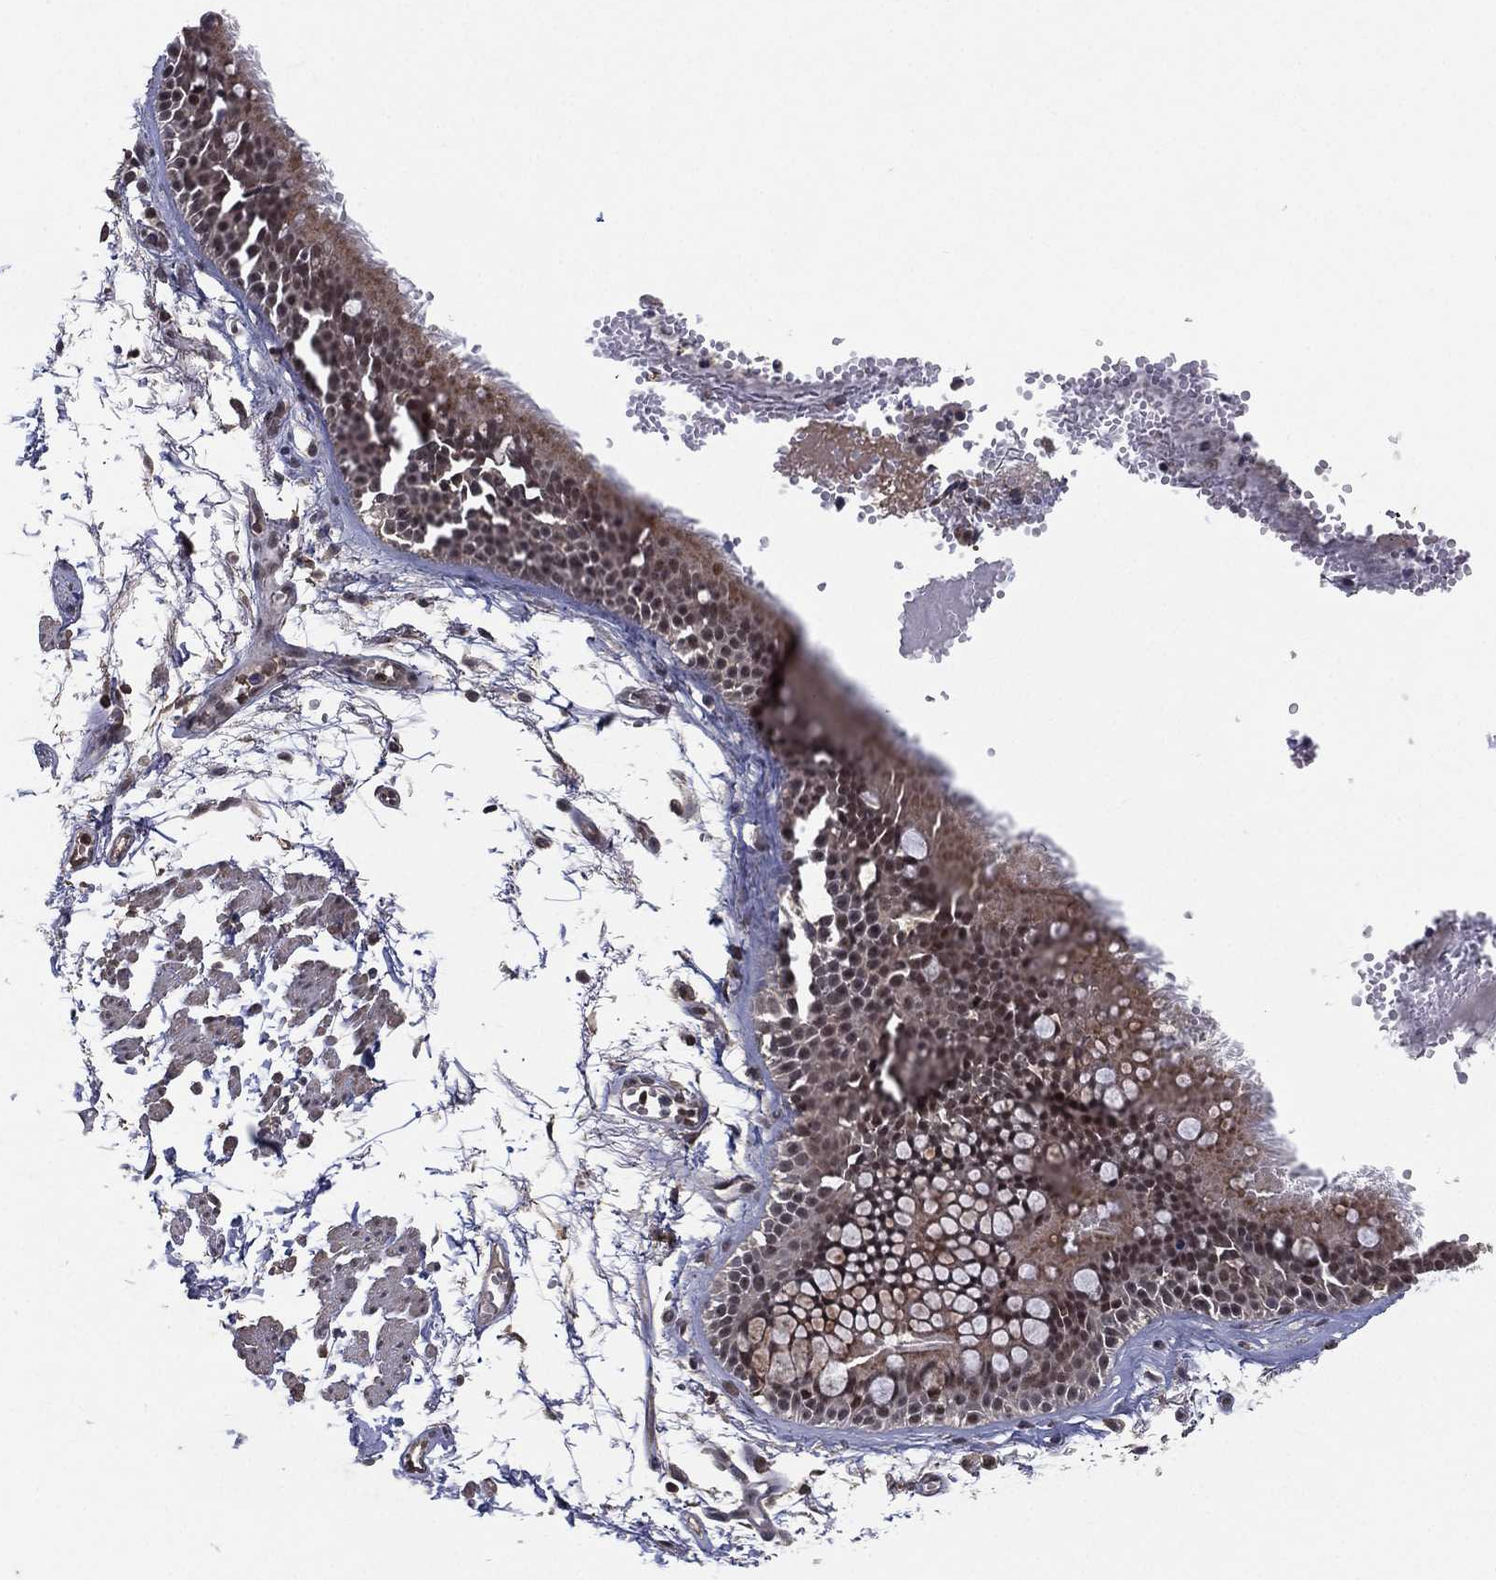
{"staining": {"intensity": "negative", "quantity": "none", "location": "none"}, "tissue": "soft tissue", "cell_type": "Fibroblasts", "image_type": "normal", "snomed": [{"axis": "morphology", "description": "Normal tissue, NOS"}, {"axis": "morphology", "description": "Squamous cell carcinoma, NOS"}, {"axis": "topography", "description": "Cartilage tissue"}, {"axis": "topography", "description": "Lung"}], "caption": "Immunohistochemistry photomicrograph of unremarkable soft tissue: human soft tissue stained with DAB (3,3'-diaminobenzidine) exhibits no significant protein positivity in fibroblasts.", "gene": "NELFCD", "patient": {"sex": "male", "age": 66}}